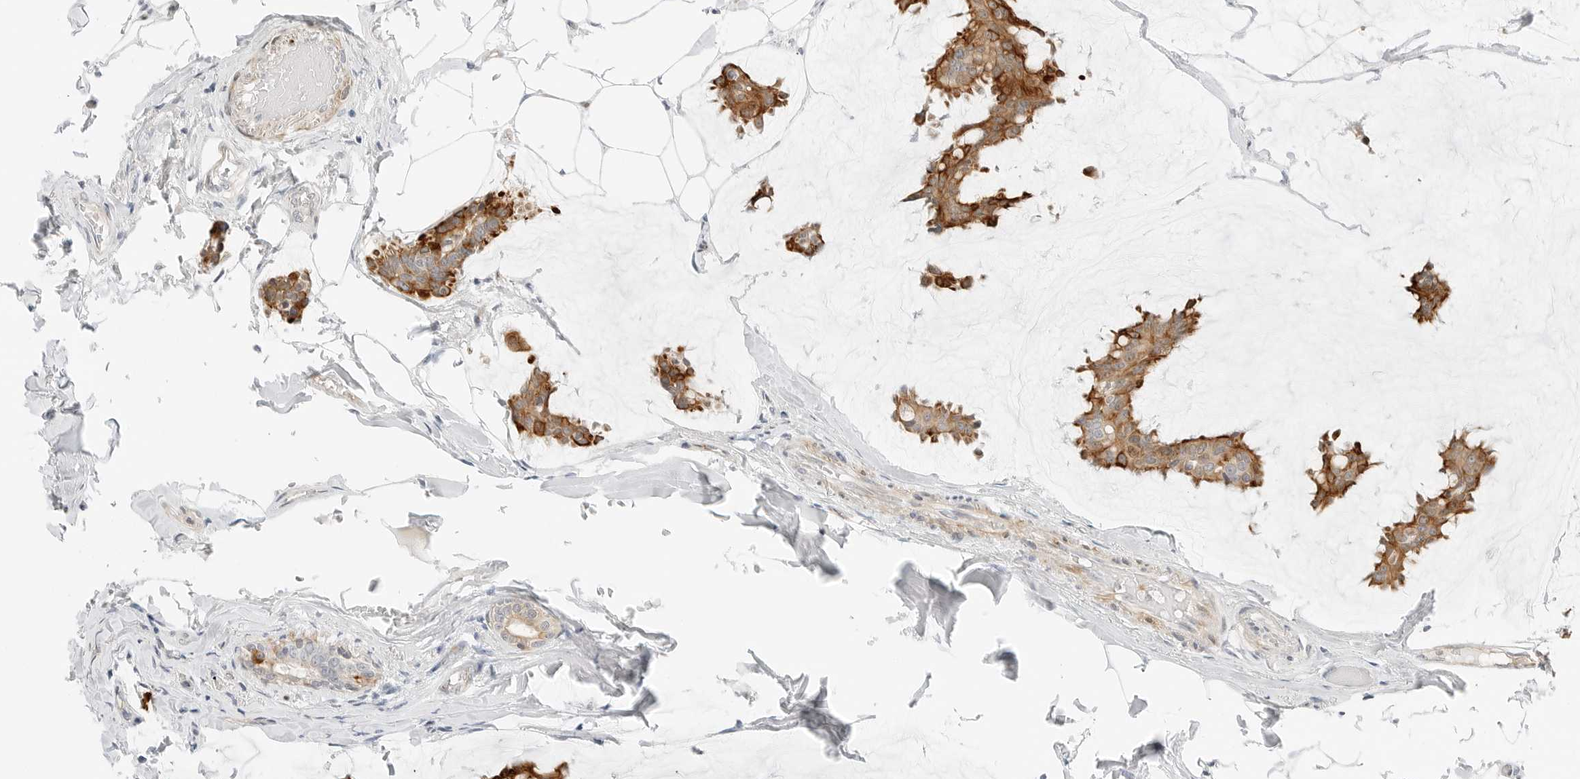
{"staining": {"intensity": "strong", "quantity": "25%-75%", "location": "cytoplasmic/membranous"}, "tissue": "breast cancer", "cell_type": "Tumor cells", "image_type": "cancer", "snomed": [{"axis": "morphology", "description": "Duct carcinoma"}, {"axis": "topography", "description": "Breast"}], "caption": "A brown stain shows strong cytoplasmic/membranous staining of a protein in human breast infiltrating ductal carcinoma tumor cells. The staining was performed using DAB (3,3'-diaminobenzidine), with brown indicating positive protein expression. Nuclei are stained blue with hematoxylin.", "gene": "IQCC", "patient": {"sex": "female", "age": 93}}